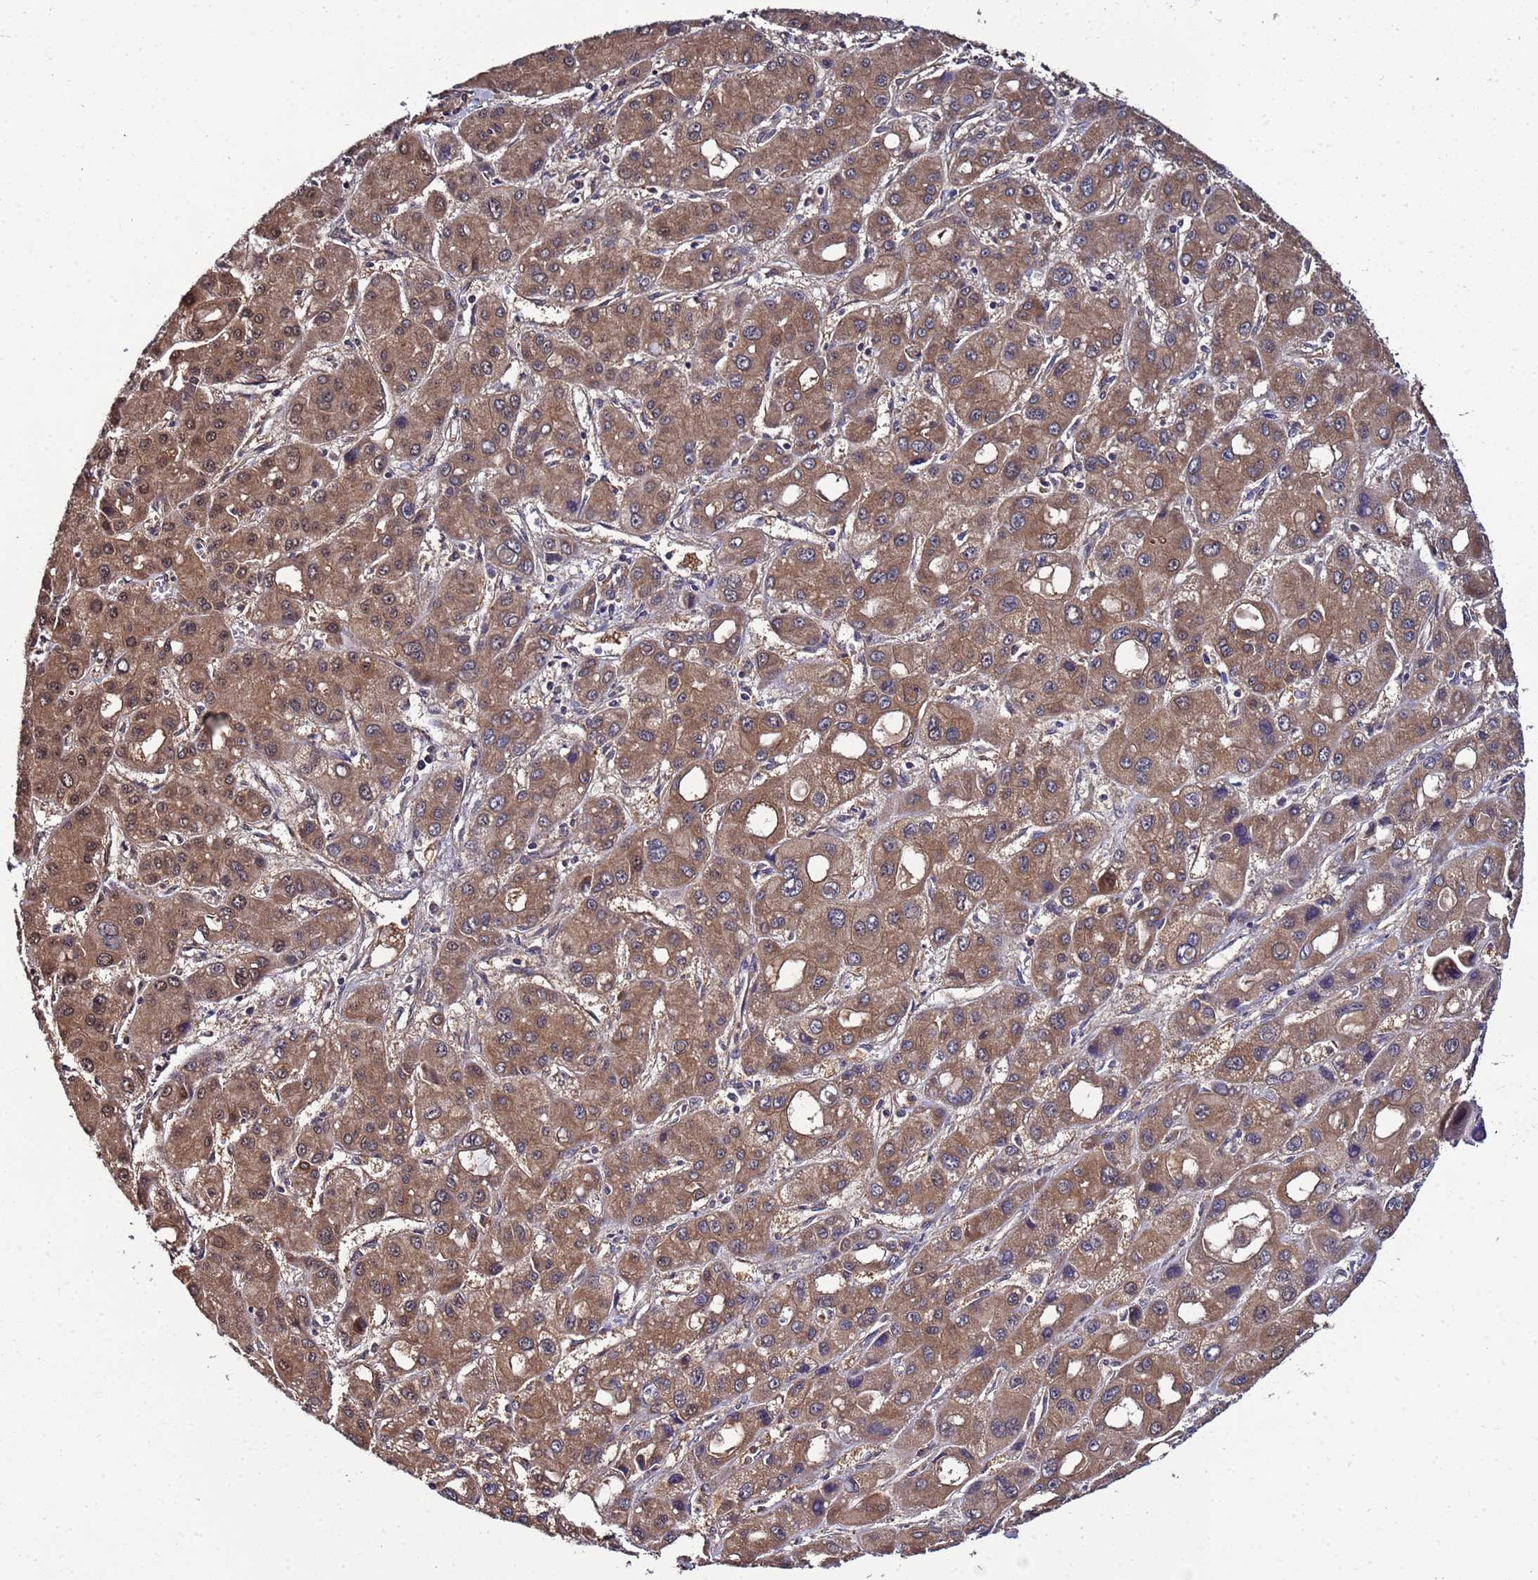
{"staining": {"intensity": "moderate", "quantity": ">75%", "location": "cytoplasmic/membranous,nuclear"}, "tissue": "liver cancer", "cell_type": "Tumor cells", "image_type": "cancer", "snomed": [{"axis": "morphology", "description": "Carcinoma, Hepatocellular, NOS"}, {"axis": "topography", "description": "Liver"}], "caption": "Immunohistochemistry (IHC) photomicrograph of neoplastic tissue: human liver hepatocellular carcinoma stained using immunohistochemistry reveals medium levels of moderate protein expression localized specifically in the cytoplasmic/membranous and nuclear of tumor cells, appearing as a cytoplasmic/membranous and nuclear brown color.", "gene": "NAXE", "patient": {"sex": "male", "age": 55}}